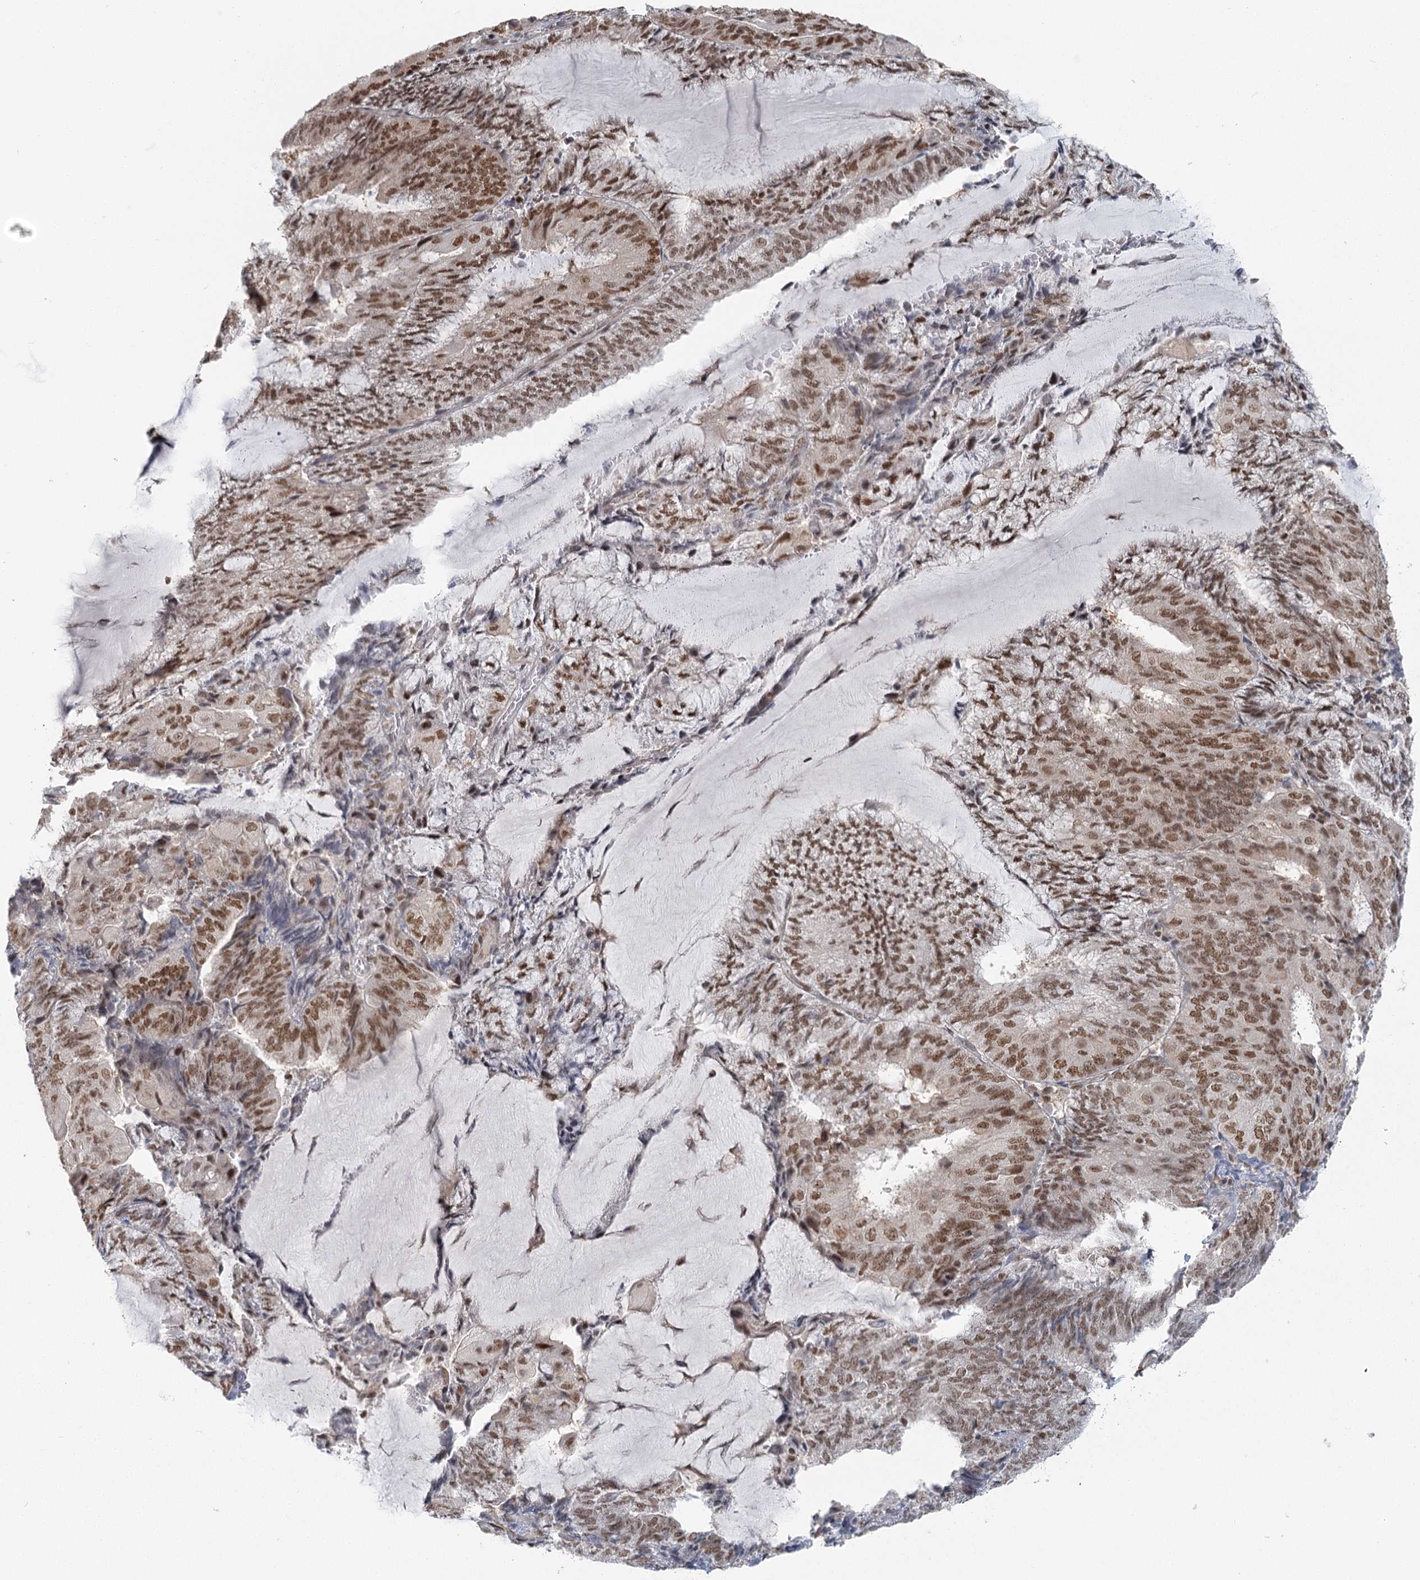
{"staining": {"intensity": "moderate", "quantity": ">75%", "location": "nuclear"}, "tissue": "endometrial cancer", "cell_type": "Tumor cells", "image_type": "cancer", "snomed": [{"axis": "morphology", "description": "Adenocarcinoma, NOS"}, {"axis": "topography", "description": "Endometrium"}], "caption": "Protein expression analysis of adenocarcinoma (endometrial) reveals moderate nuclear expression in approximately >75% of tumor cells.", "gene": "PDS5A", "patient": {"sex": "female", "age": 81}}